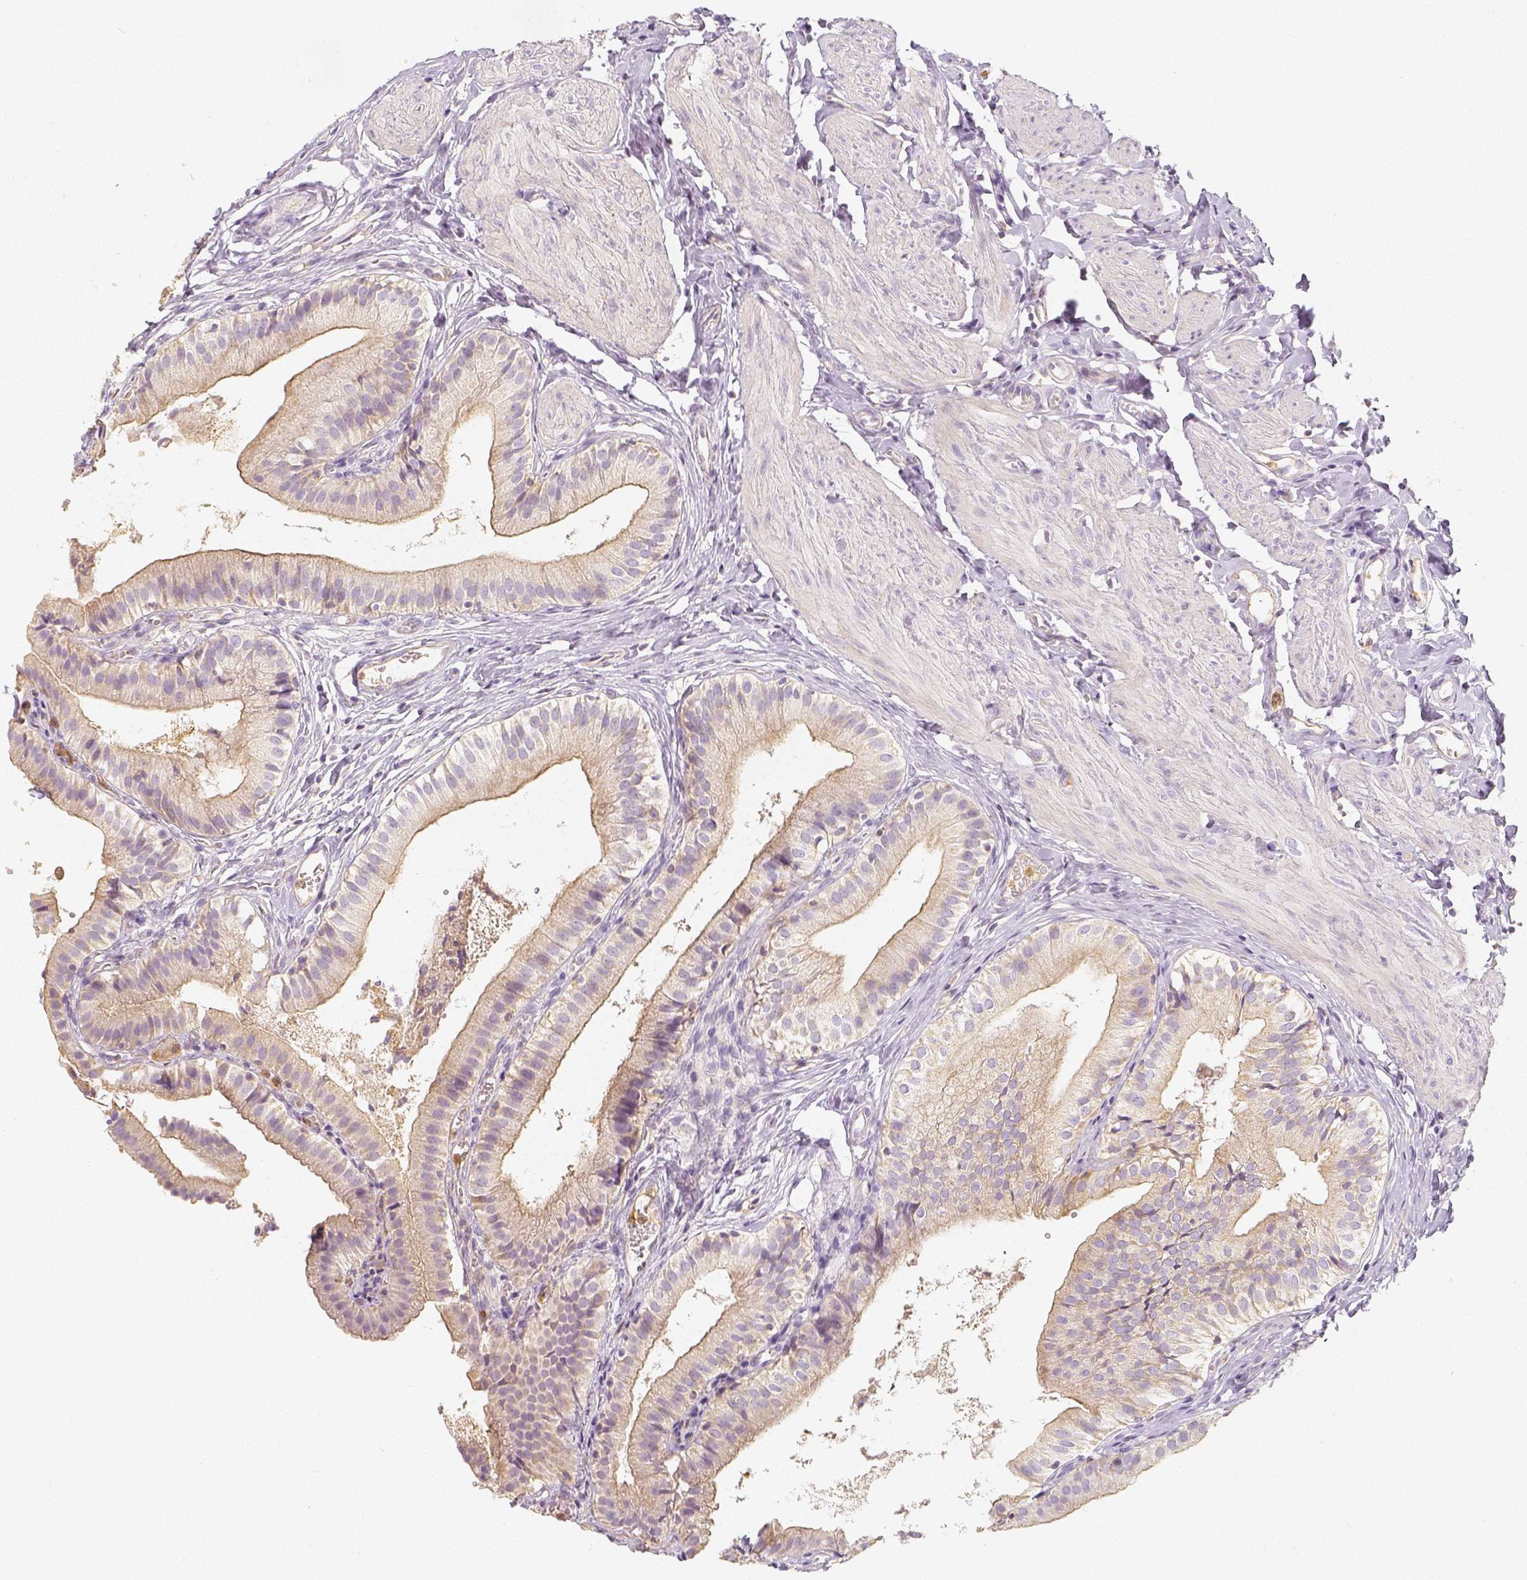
{"staining": {"intensity": "moderate", "quantity": ">75%", "location": "cytoplasmic/membranous"}, "tissue": "gallbladder", "cell_type": "Glandular cells", "image_type": "normal", "snomed": [{"axis": "morphology", "description": "Normal tissue, NOS"}, {"axis": "topography", "description": "Gallbladder"}], "caption": "The image reveals immunohistochemical staining of benign gallbladder. There is moderate cytoplasmic/membranous expression is seen in about >75% of glandular cells.", "gene": "PTPRJ", "patient": {"sex": "female", "age": 47}}